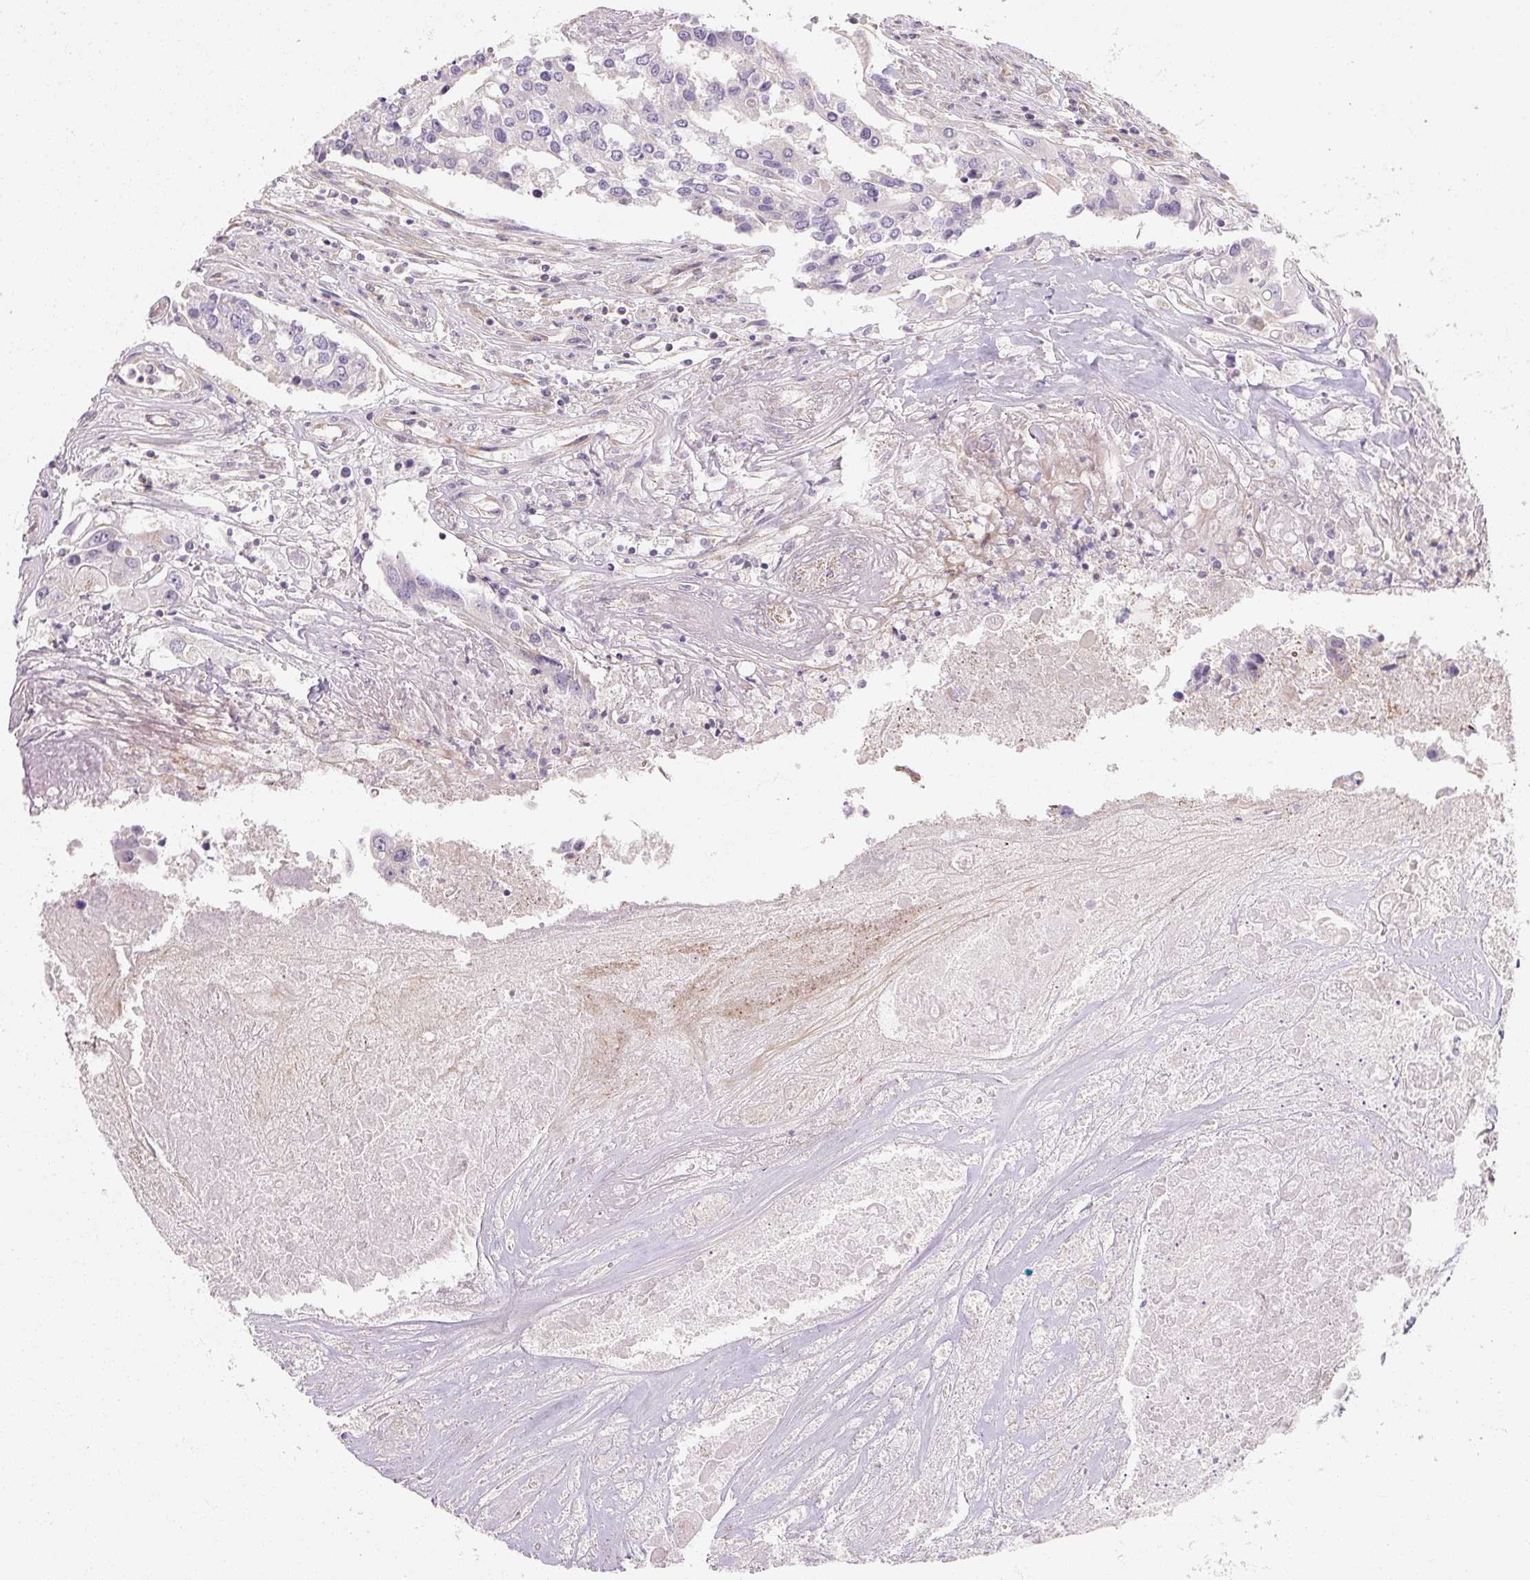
{"staining": {"intensity": "negative", "quantity": "none", "location": "none"}, "tissue": "colorectal cancer", "cell_type": "Tumor cells", "image_type": "cancer", "snomed": [{"axis": "morphology", "description": "Adenocarcinoma, NOS"}, {"axis": "topography", "description": "Colon"}], "caption": "Human adenocarcinoma (colorectal) stained for a protein using immunohistochemistry (IHC) exhibits no positivity in tumor cells.", "gene": "RB1CC1", "patient": {"sex": "male", "age": 77}}